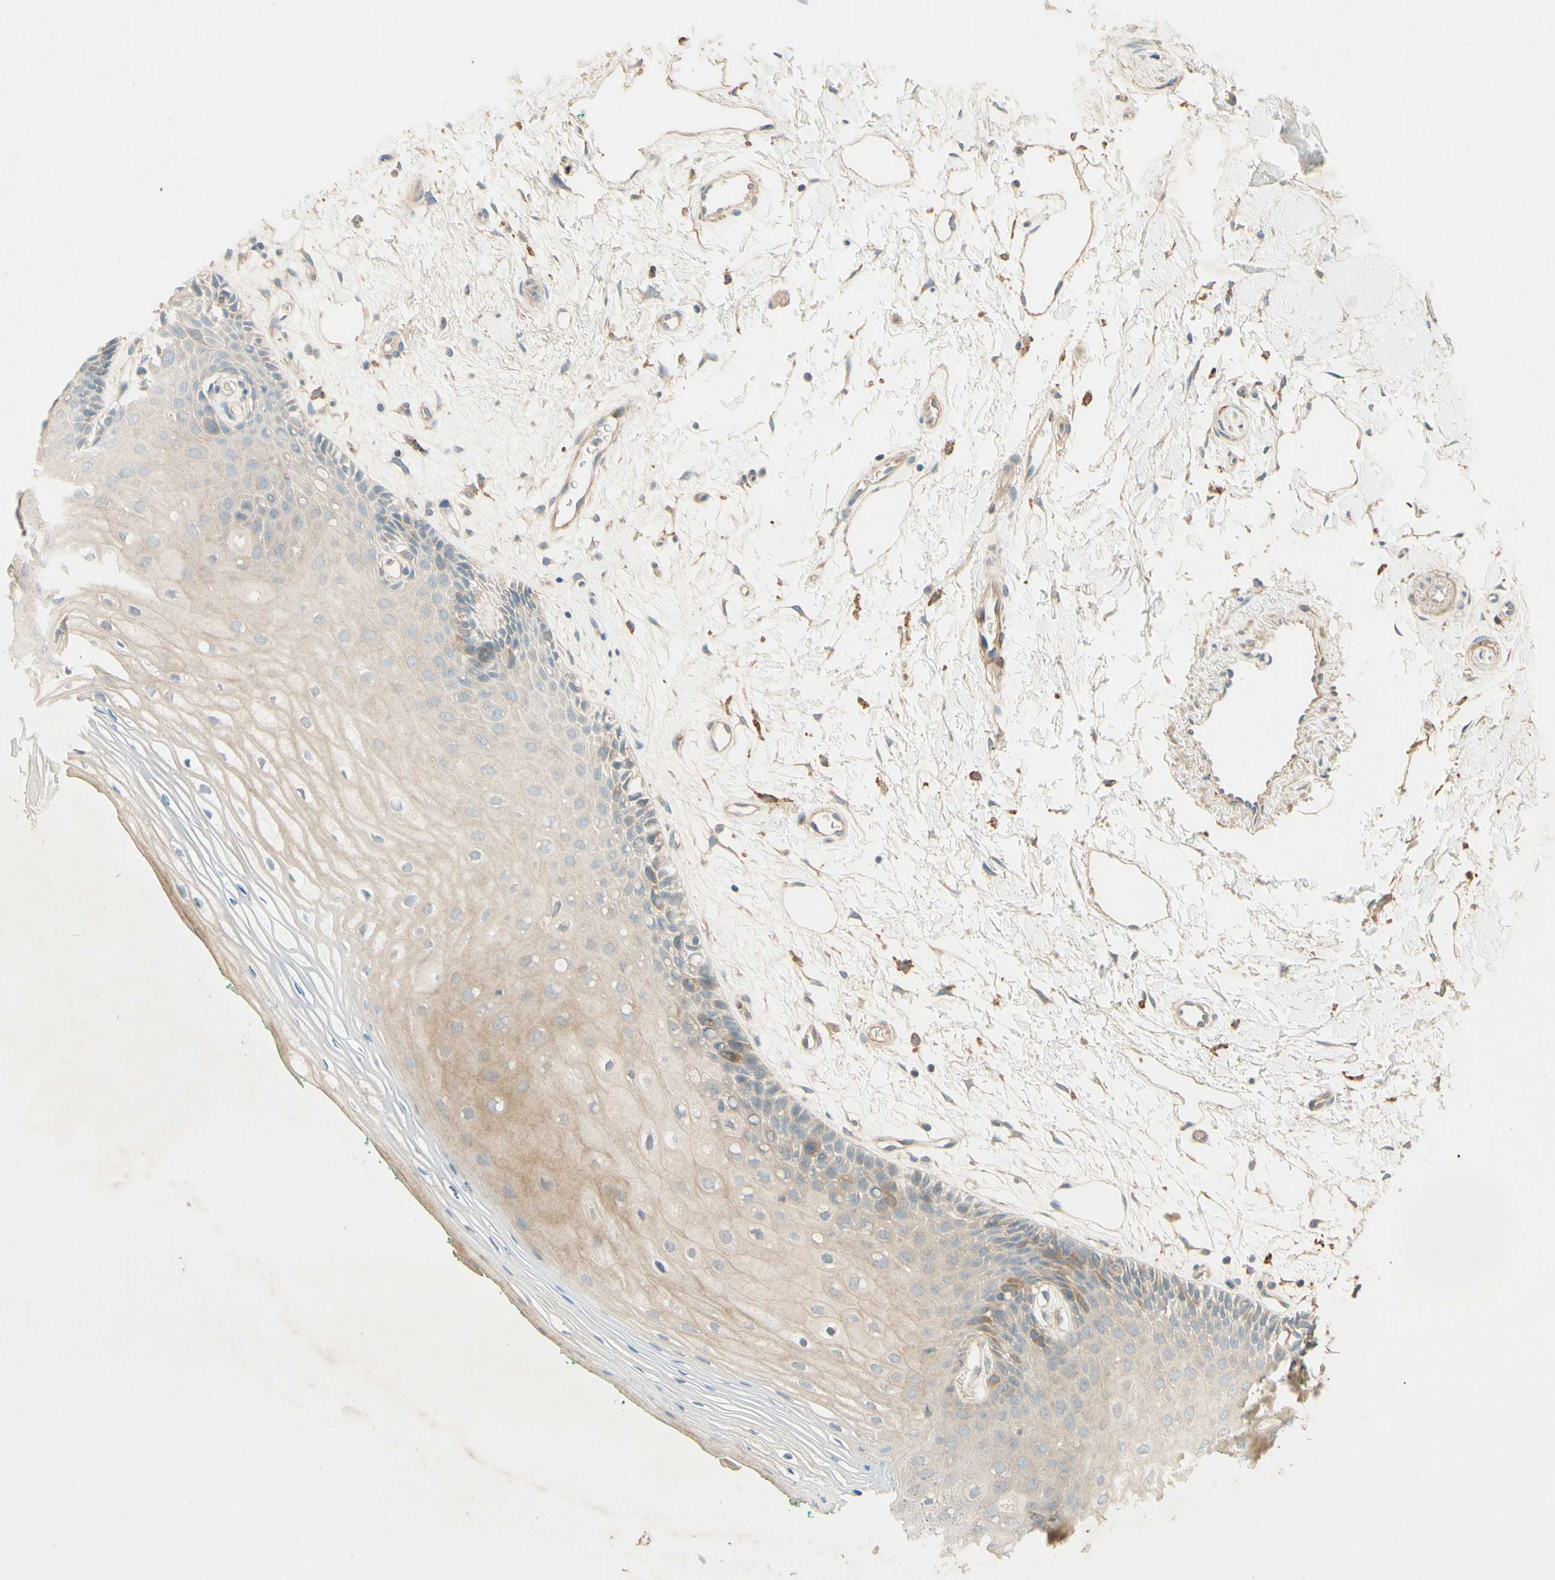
{"staining": {"intensity": "weak", "quantity": ">75%", "location": "cytoplasmic/membranous"}, "tissue": "oral mucosa", "cell_type": "Squamous epithelial cells", "image_type": "normal", "snomed": [{"axis": "morphology", "description": "Normal tissue, NOS"}, {"axis": "topography", "description": "Skeletal muscle"}, {"axis": "topography", "description": "Oral tissue"}, {"axis": "topography", "description": "Peripheral nerve tissue"}], "caption": "Immunohistochemical staining of benign human oral mucosa demonstrates >75% levels of weak cytoplasmic/membranous protein staining in about >75% of squamous epithelial cells.", "gene": "ADAM17", "patient": {"sex": "female", "age": 84}}